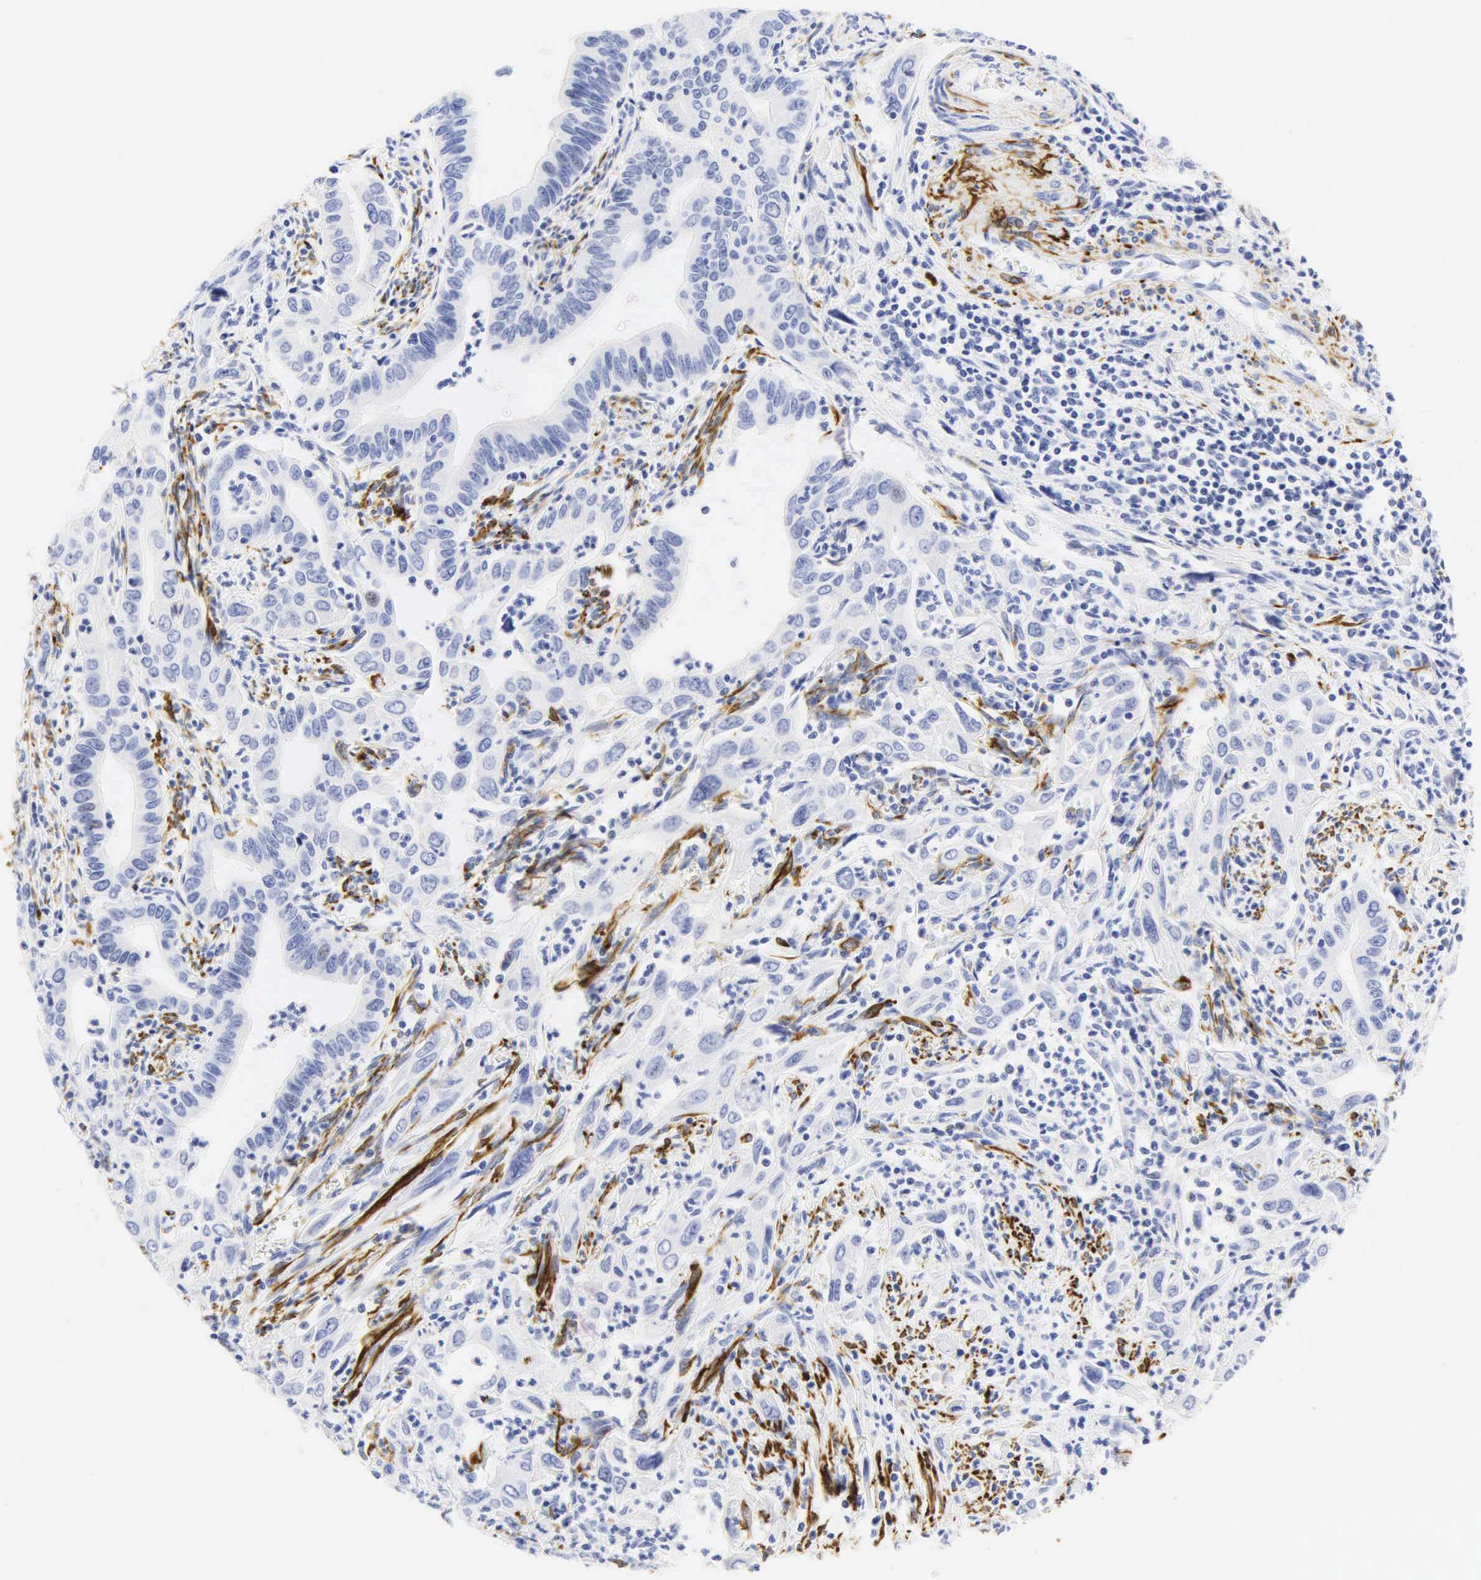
{"staining": {"intensity": "negative", "quantity": "none", "location": "none"}, "tissue": "cervical cancer", "cell_type": "Tumor cells", "image_type": "cancer", "snomed": [{"axis": "morphology", "description": "Normal tissue, NOS"}, {"axis": "morphology", "description": "Adenocarcinoma, NOS"}, {"axis": "topography", "description": "Cervix"}], "caption": "Protein analysis of cervical adenocarcinoma demonstrates no significant expression in tumor cells.", "gene": "DES", "patient": {"sex": "female", "age": 34}}